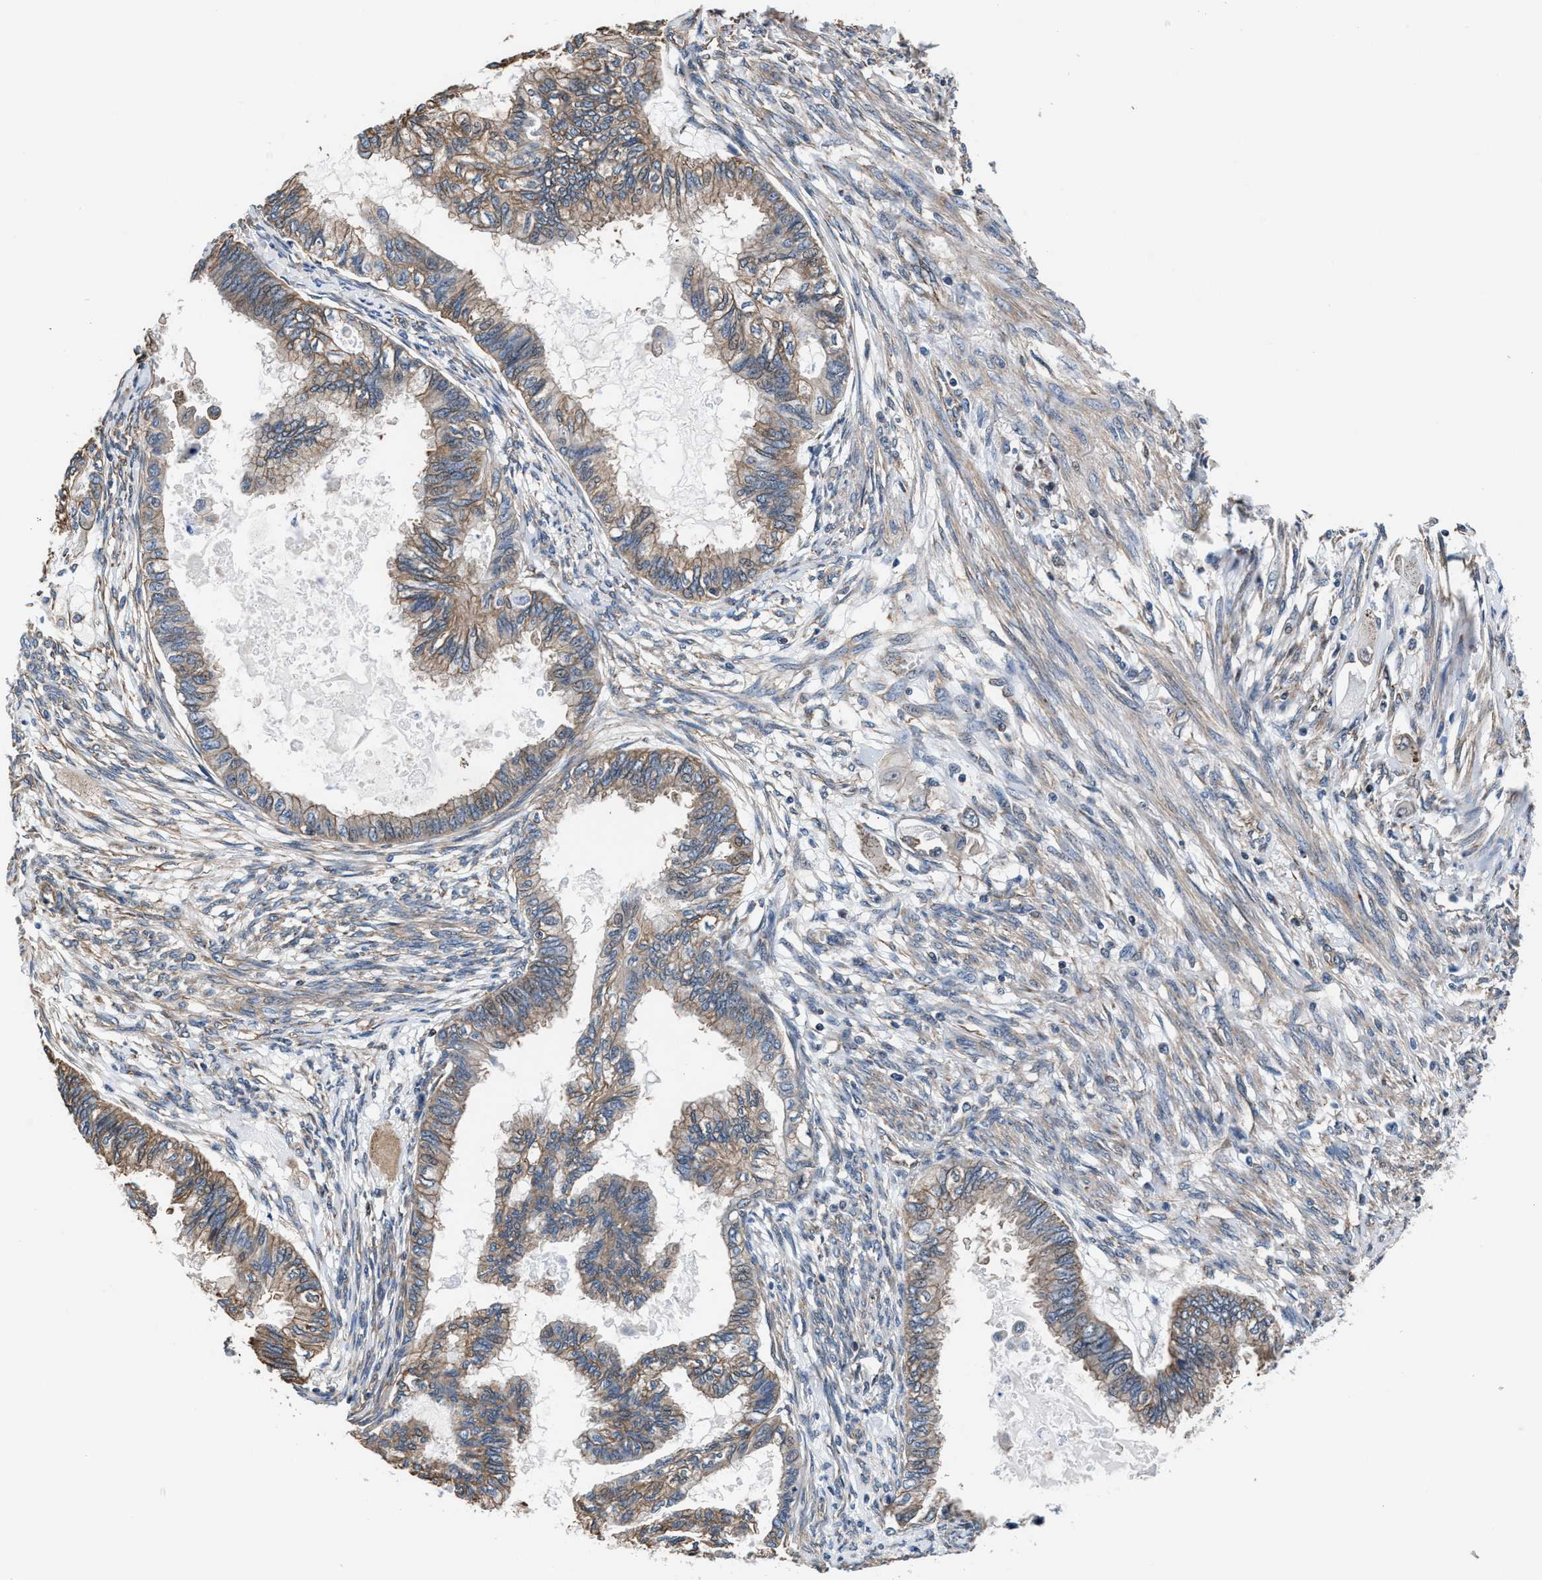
{"staining": {"intensity": "moderate", "quantity": ">75%", "location": "cytoplasmic/membranous"}, "tissue": "cervical cancer", "cell_type": "Tumor cells", "image_type": "cancer", "snomed": [{"axis": "morphology", "description": "Normal tissue, NOS"}, {"axis": "morphology", "description": "Adenocarcinoma, NOS"}, {"axis": "topography", "description": "Cervix"}, {"axis": "topography", "description": "Endometrium"}], "caption": "Cervical adenocarcinoma tissue demonstrates moderate cytoplasmic/membranous positivity in approximately >75% of tumor cells", "gene": "NKTR", "patient": {"sex": "female", "age": 86}}